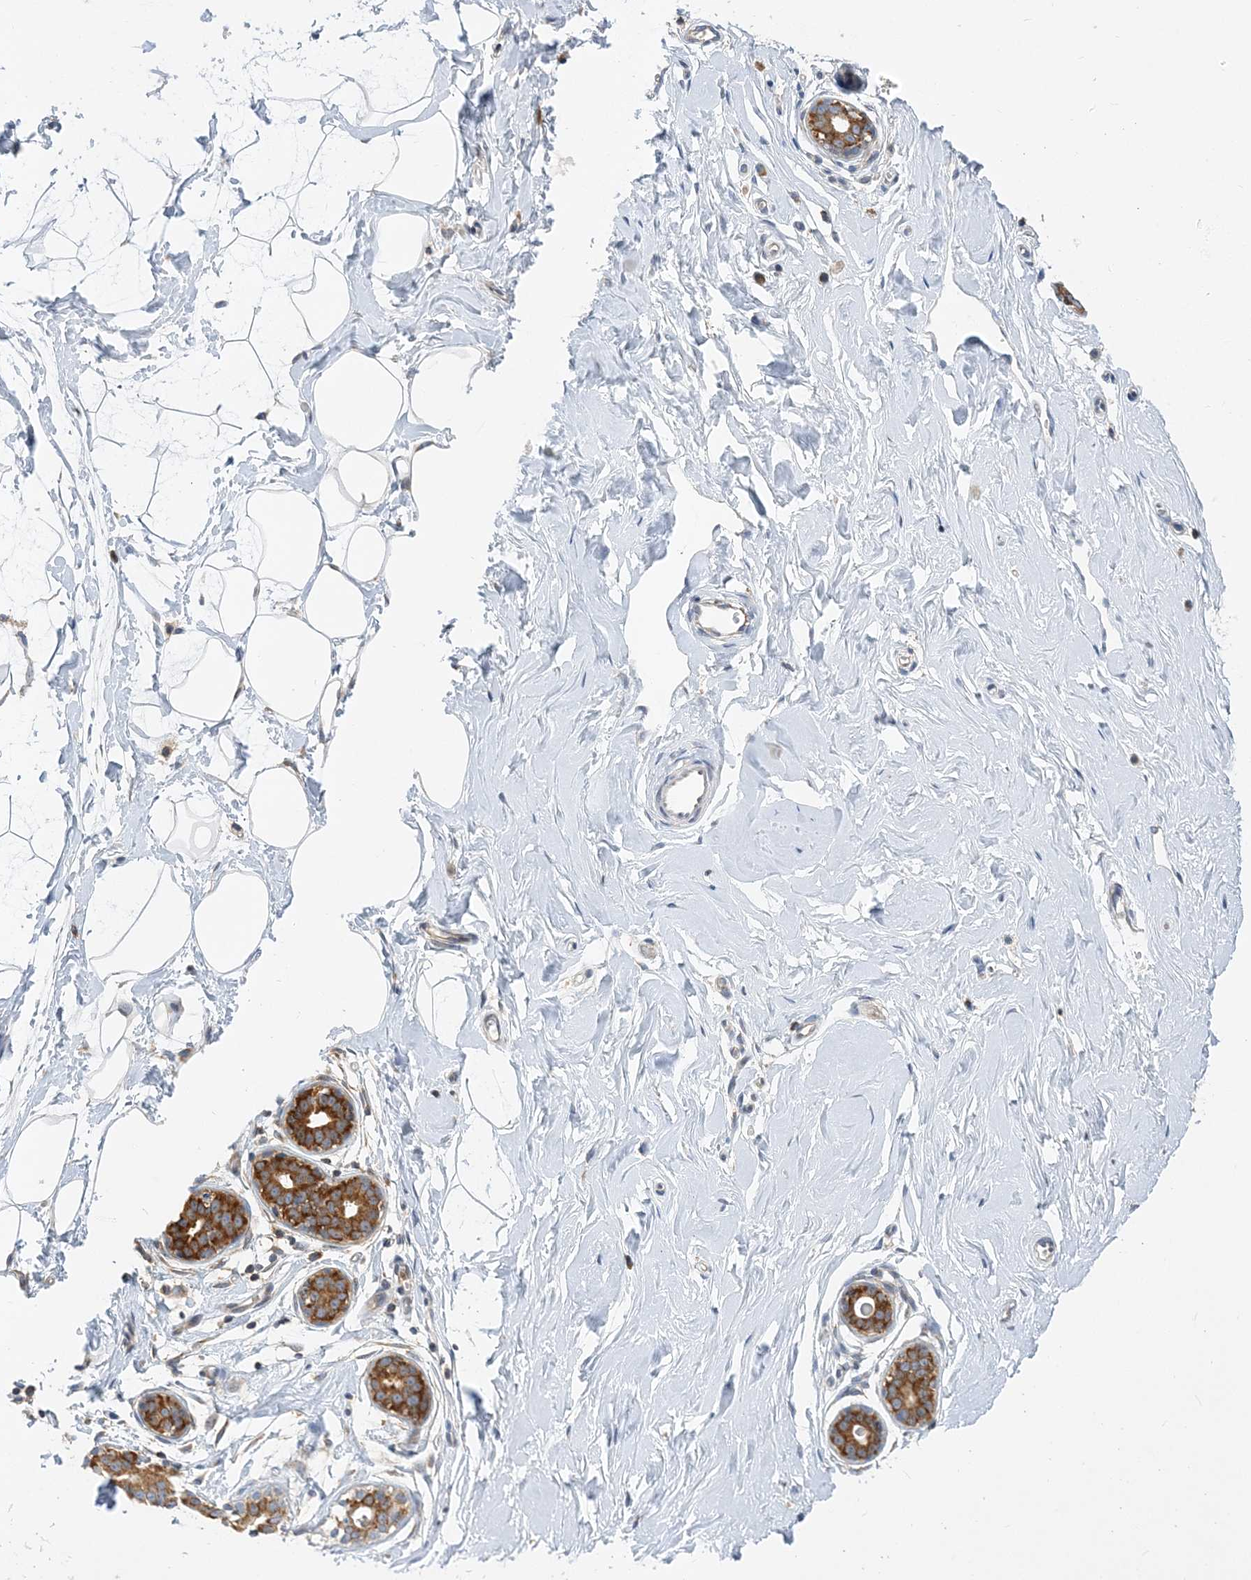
{"staining": {"intensity": "negative", "quantity": "none", "location": "none"}, "tissue": "breast", "cell_type": "Adipocytes", "image_type": "normal", "snomed": [{"axis": "morphology", "description": "Normal tissue, NOS"}, {"axis": "morphology", "description": "Adenoma, NOS"}, {"axis": "topography", "description": "Breast"}], "caption": "An immunohistochemistry image of benign breast is shown. There is no staining in adipocytes of breast.", "gene": "LARP4B", "patient": {"sex": "female", "age": 23}}